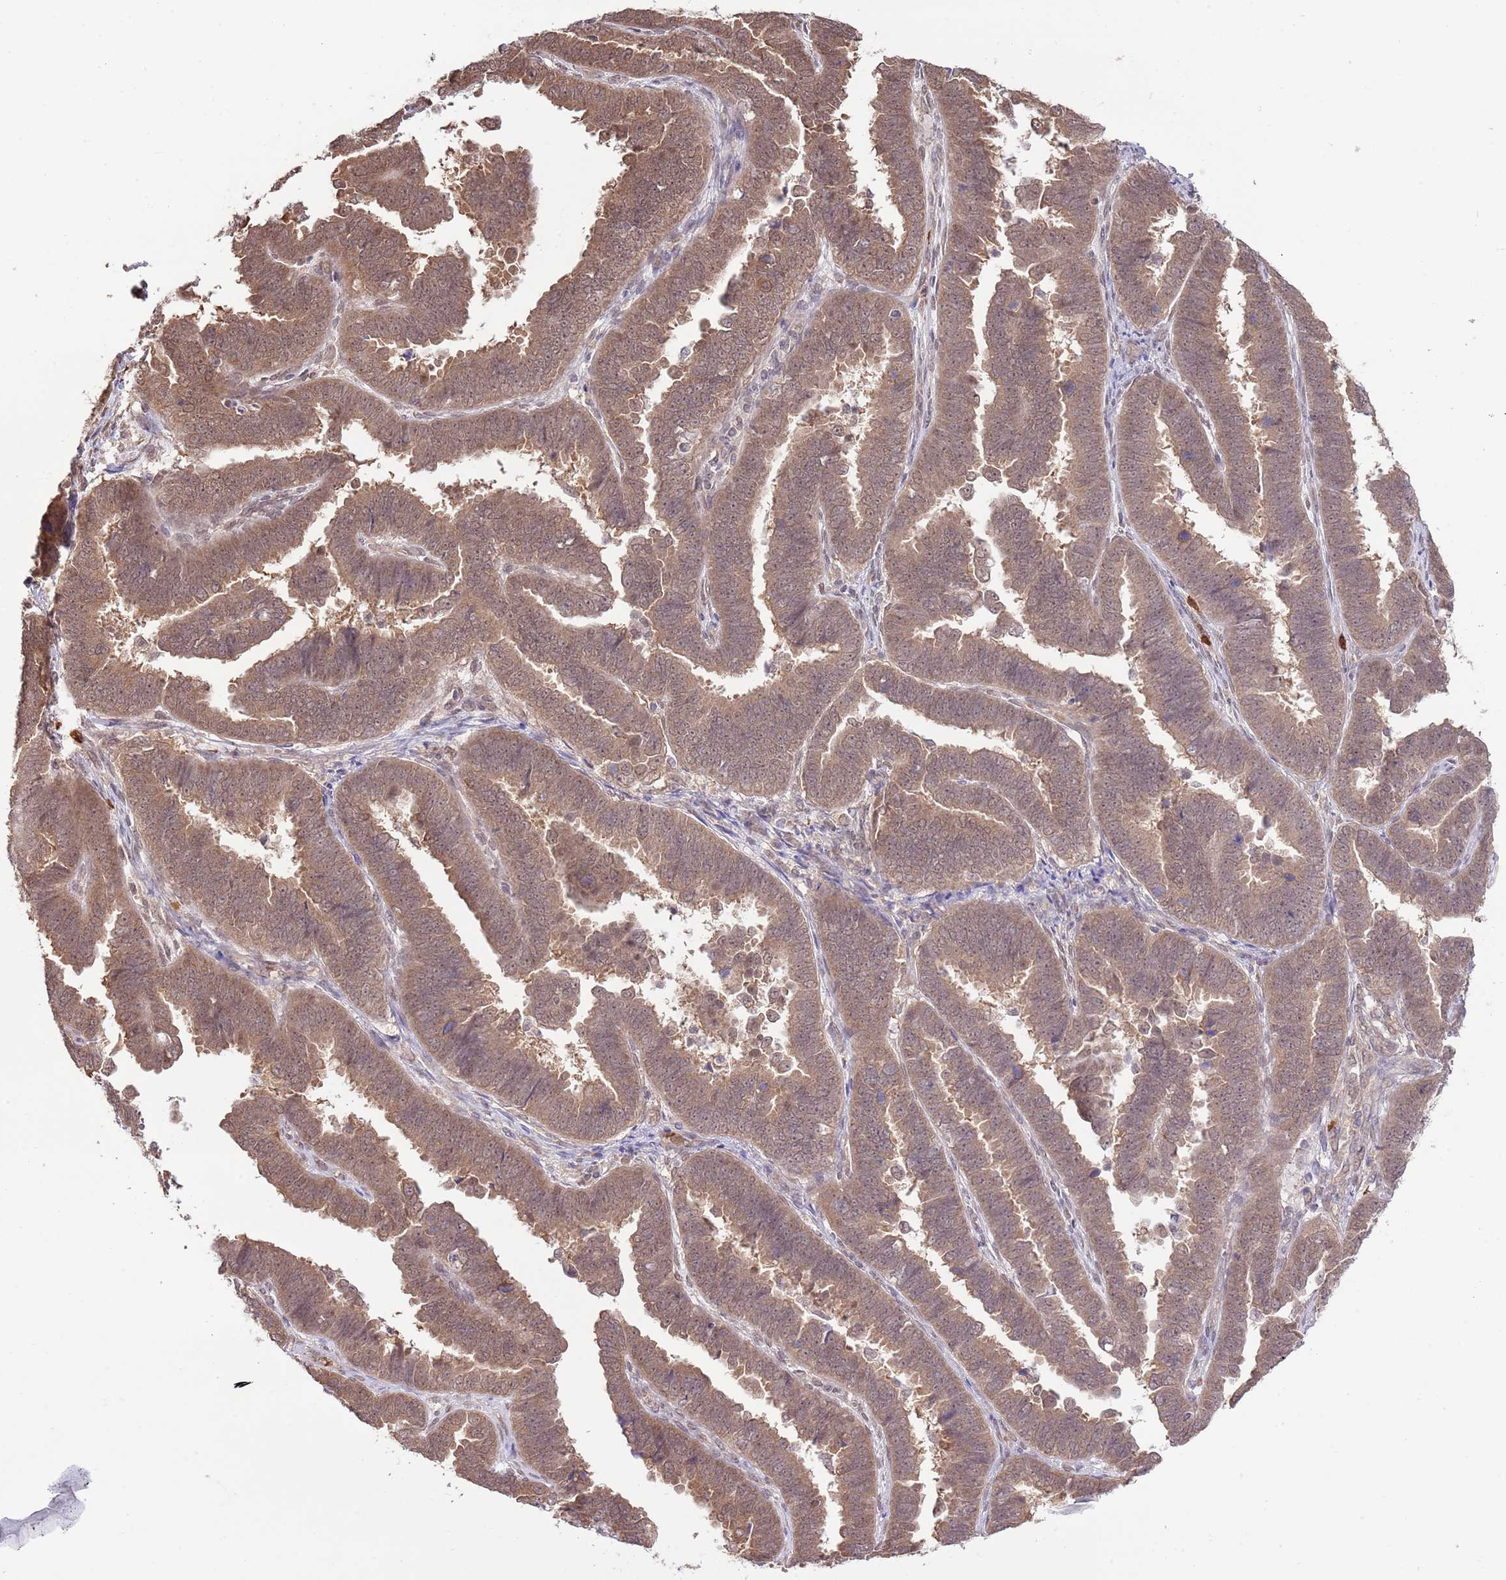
{"staining": {"intensity": "moderate", "quantity": ">75%", "location": "cytoplasmic/membranous,nuclear"}, "tissue": "endometrial cancer", "cell_type": "Tumor cells", "image_type": "cancer", "snomed": [{"axis": "morphology", "description": "Adenocarcinoma, NOS"}, {"axis": "topography", "description": "Endometrium"}], "caption": "The immunohistochemical stain labels moderate cytoplasmic/membranous and nuclear staining in tumor cells of endometrial cancer (adenocarcinoma) tissue. (DAB IHC, brown staining for protein, blue staining for nuclei).", "gene": "AMIGO1", "patient": {"sex": "female", "age": 75}}